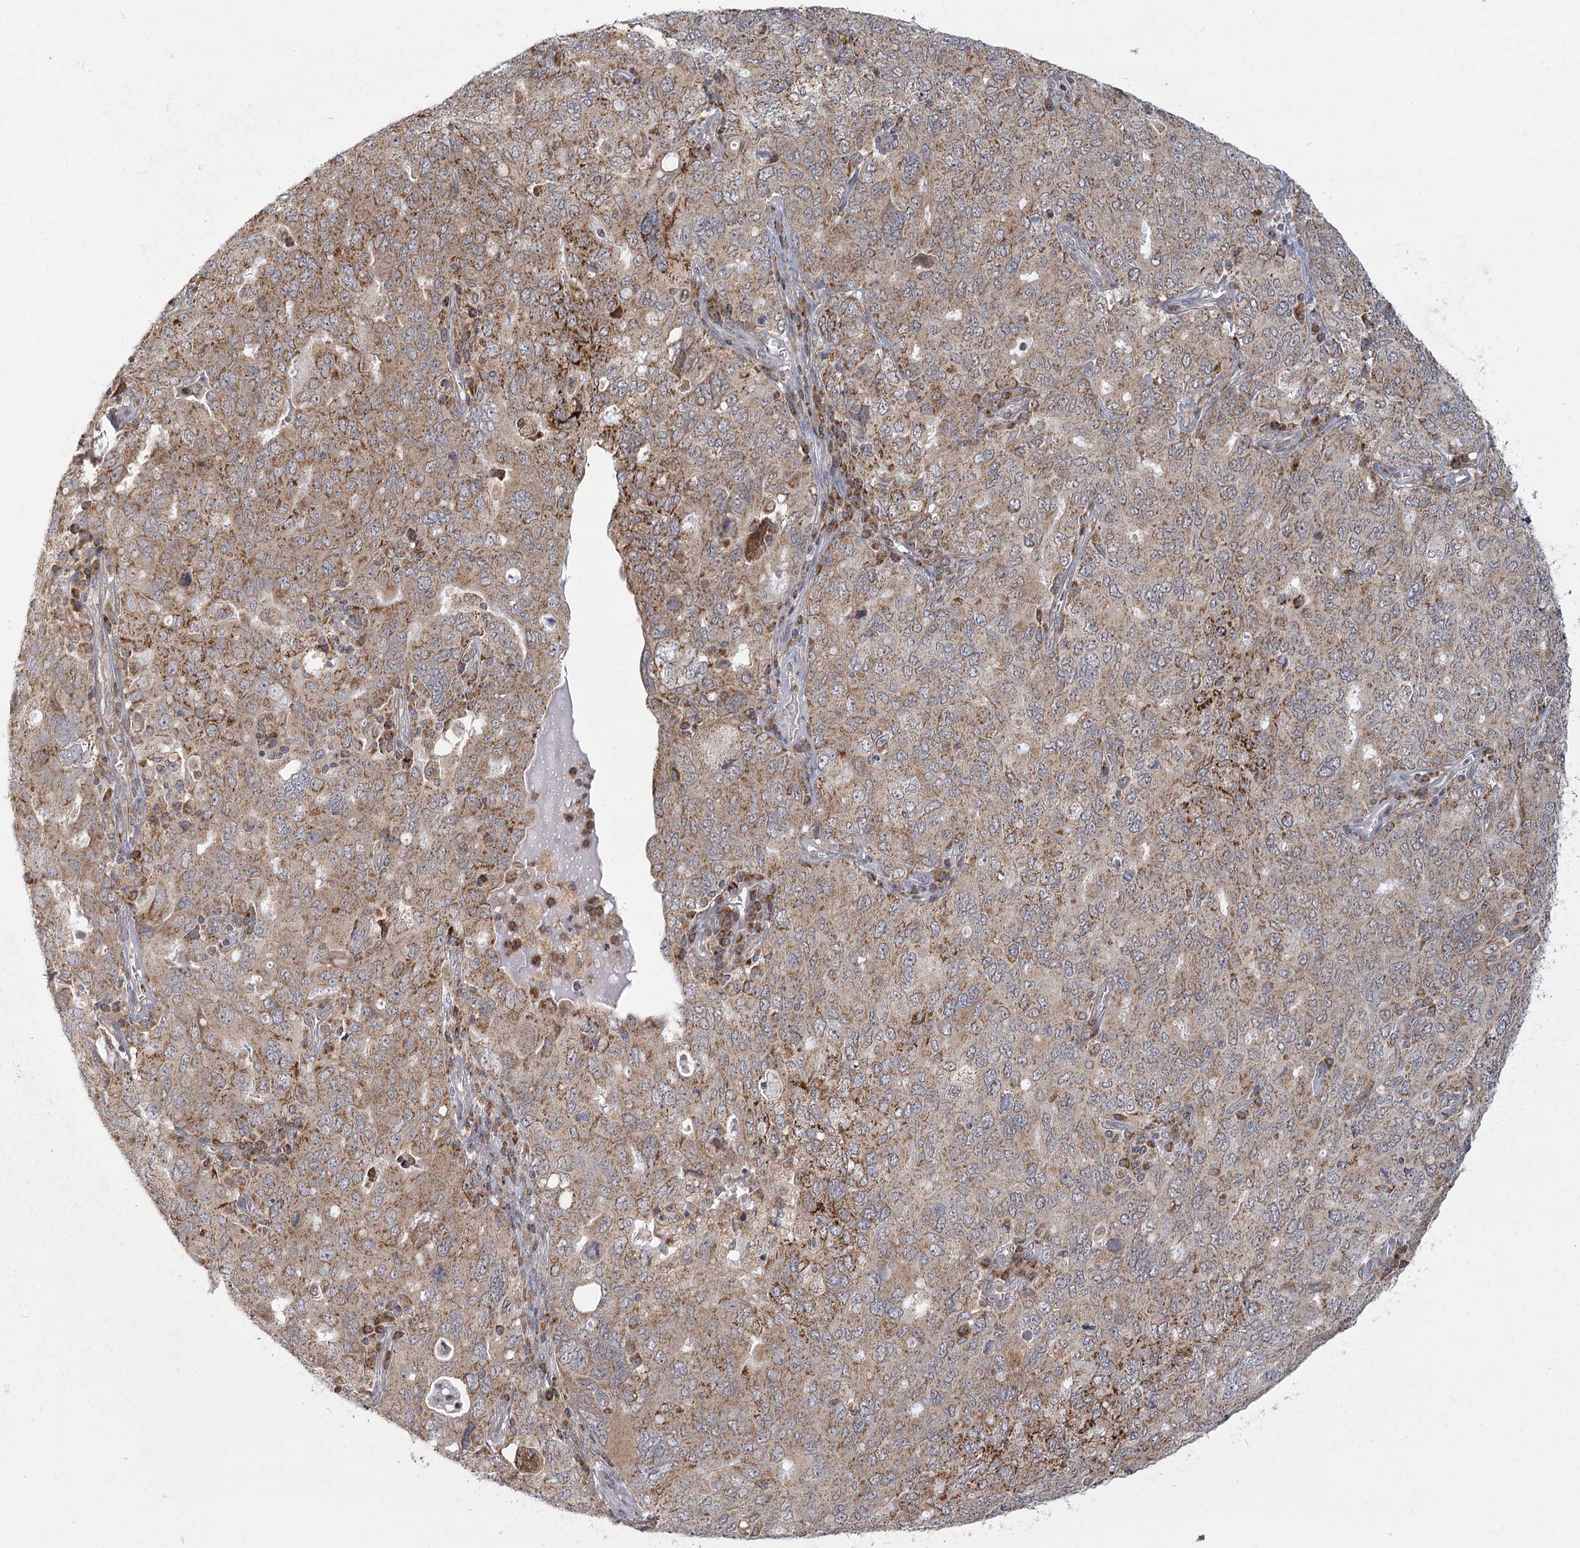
{"staining": {"intensity": "moderate", "quantity": ">75%", "location": "cytoplasmic/membranous"}, "tissue": "ovarian cancer", "cell_type": "Tumor cells", "image_type": "cancer", "snomed": [{"axis": "morphology", "description": "Carcinoma, endometroid"}, {"axis": "topography", "description": "Ovary"}], "caption": "DAB (3,3'-diaminobenzidine) immunohistochemical staining of human endometroid carcinoma (ovarian) shows moderate cytoplasmic/membranous protein positivity in about >75% of tumor cells.", "gene": "LACTB", "patient": {"sex": "female", "age": 62}}